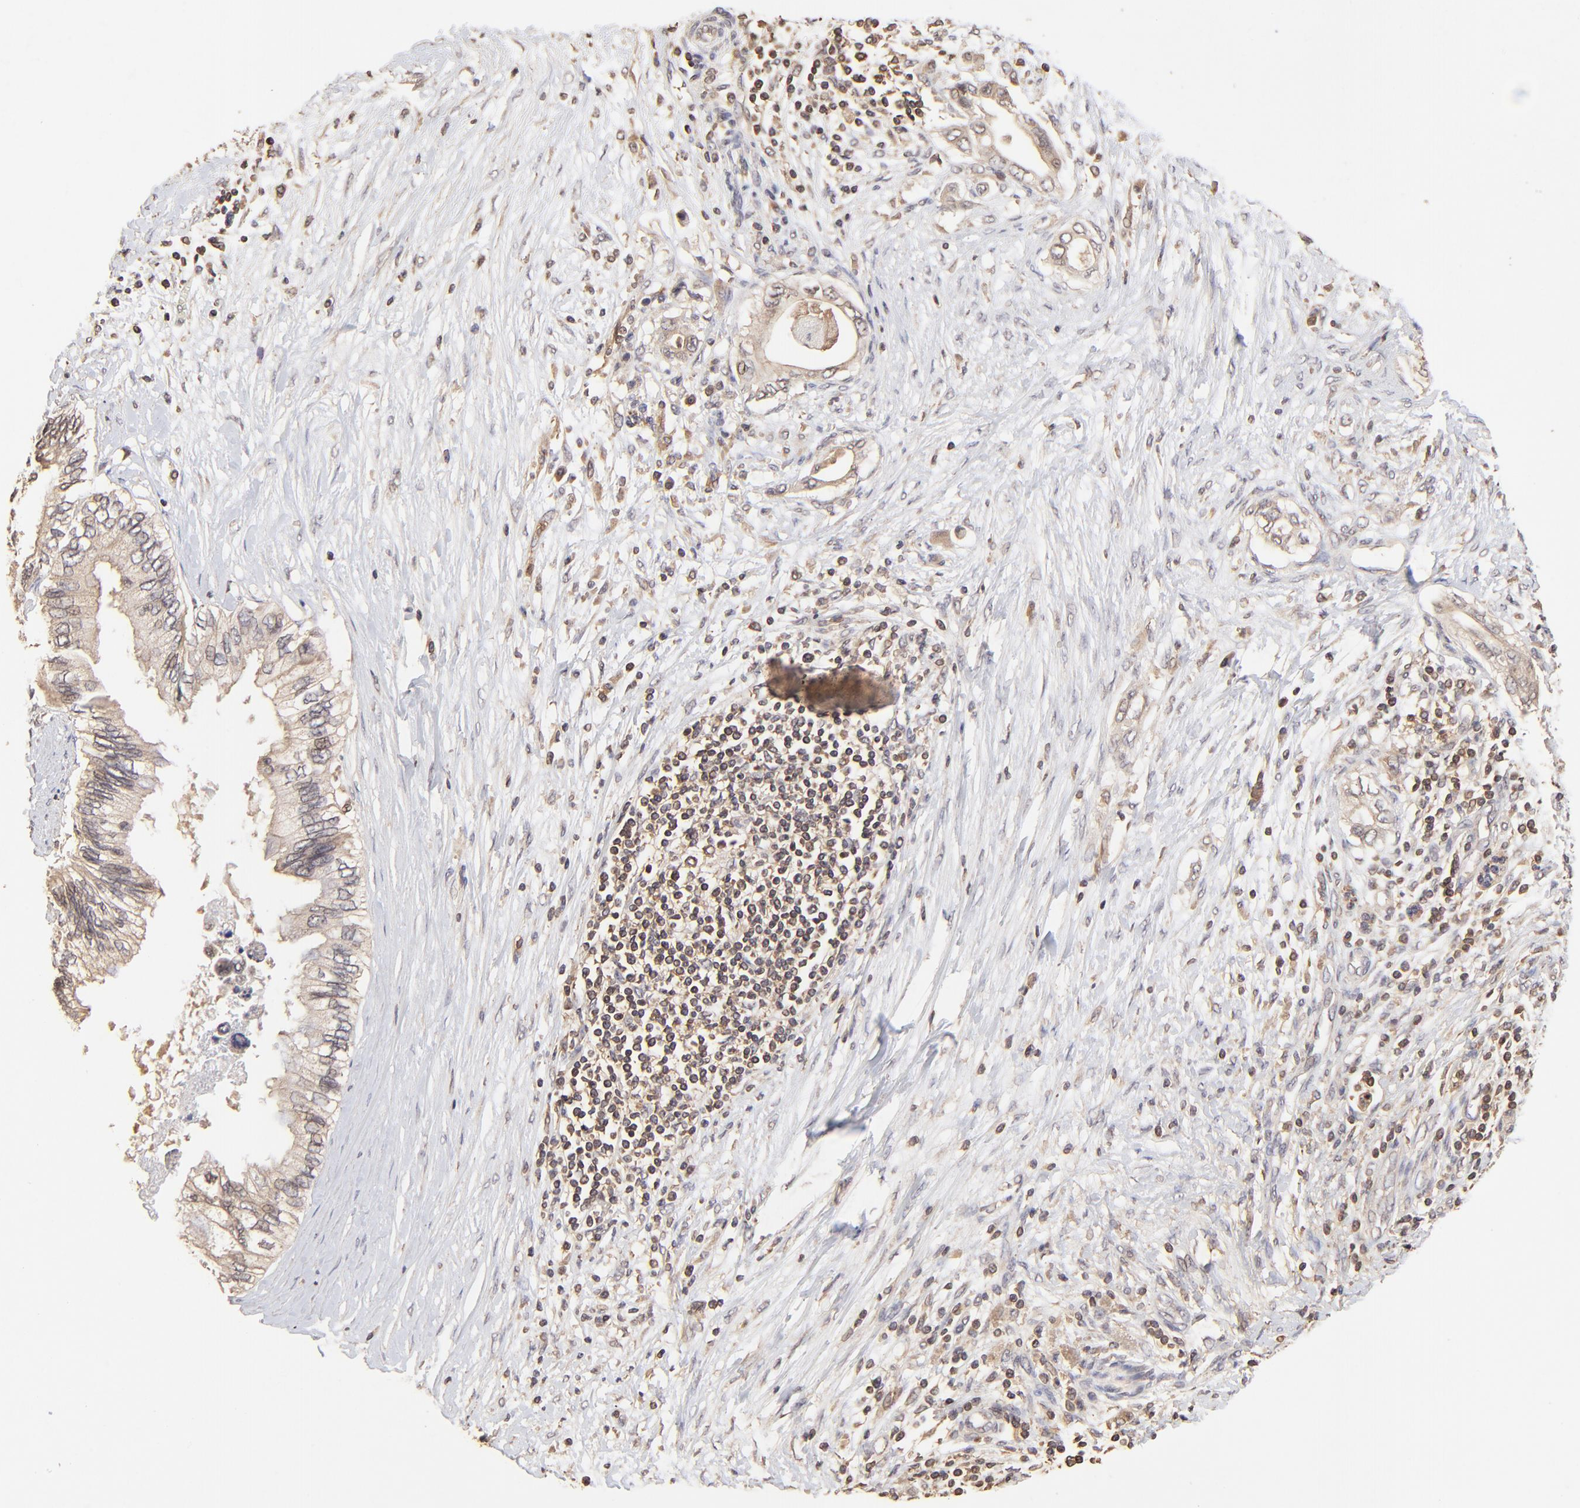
{"staining": {"intensity": "moderate", "quantity": ">75%", "location": "cytoplasmic/membranous"}, "tissue": "pancreatic cancer", "cell_type": "Tumor cells", "image_type": "cancer", "snomed": [{"axis": "morphology", "description": "Adenocarcinoma, NOS"}, {"axis": "topography", "description": "Pancreas"}], "caption": "Protein staining reveals moderate cytoplasmic/membranous expression in approximately >75% of tumor cells in pancreatic cancer. (DAB (3,3'-diaminobenzidine) IHC, brown staining for protein, blue staining for nuclei).", "gene": "STON2", "patient": {"sex": "female", "age": 66}}